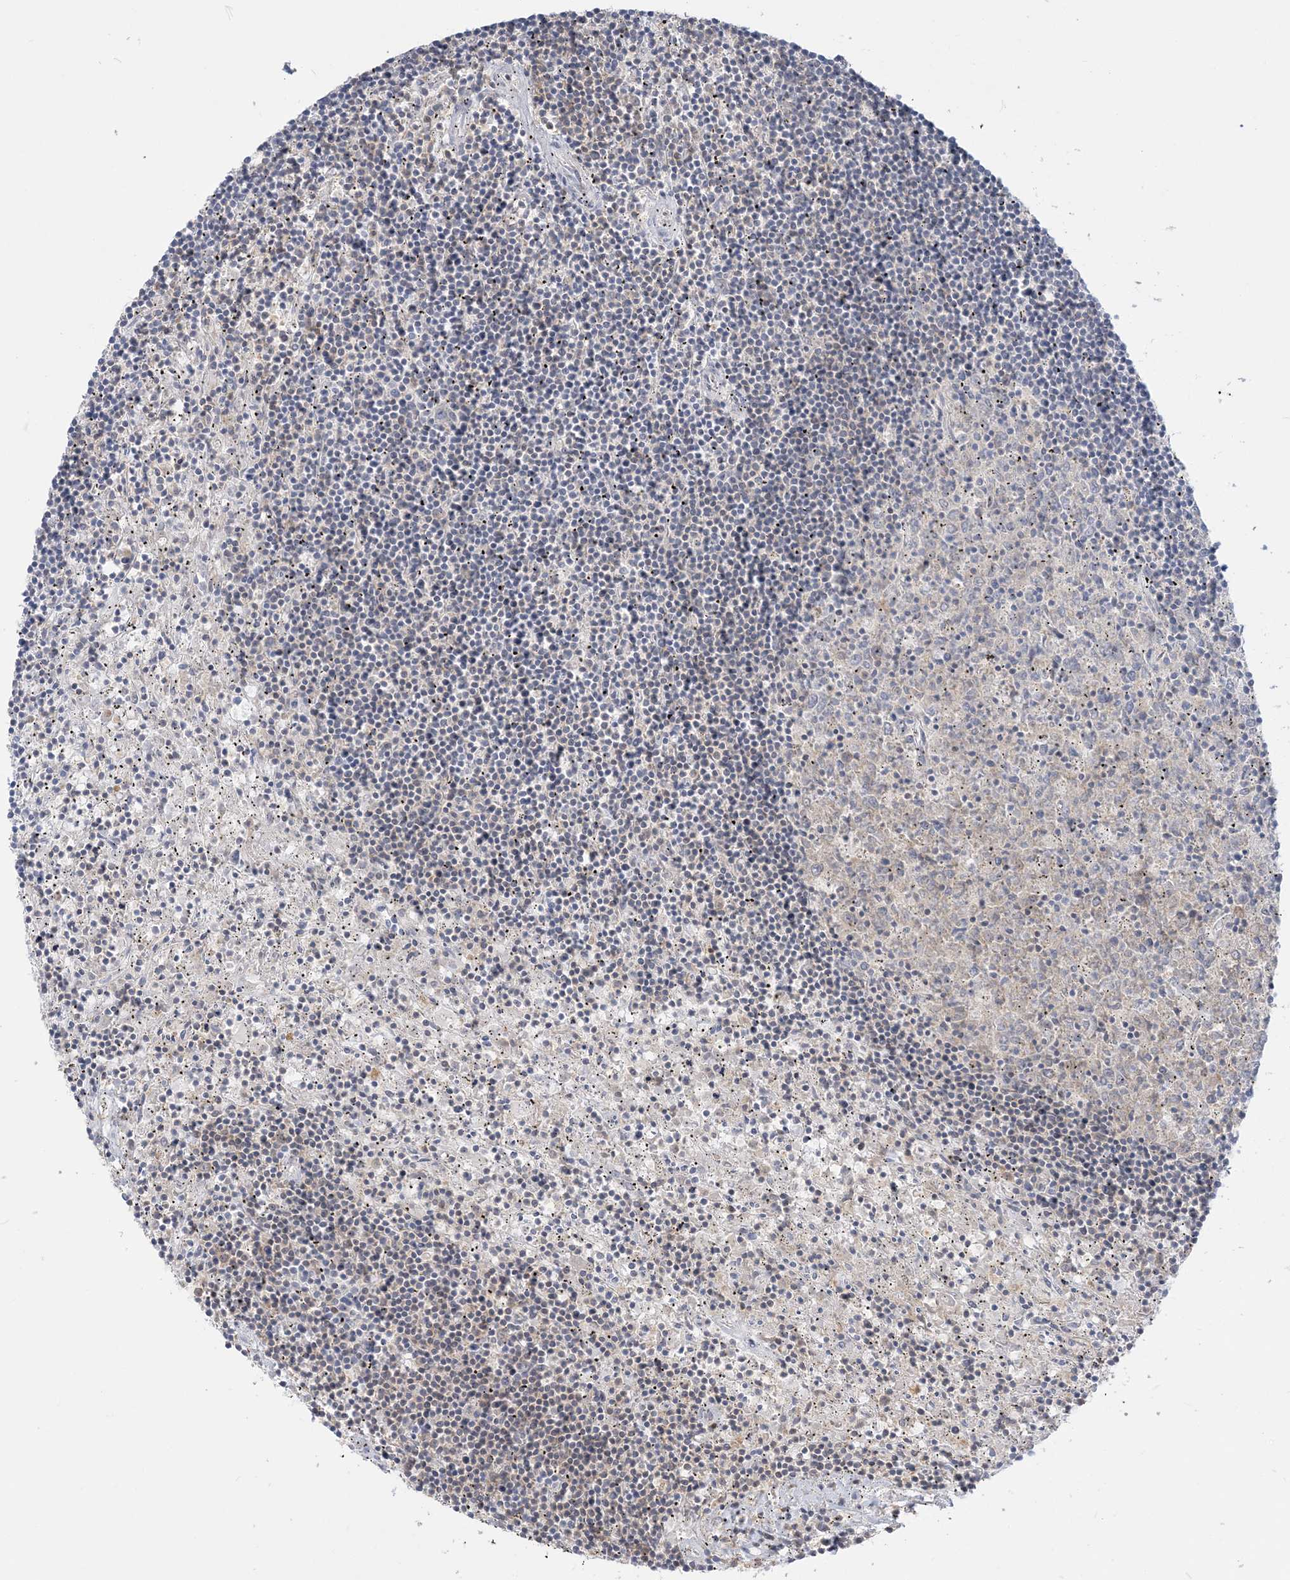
{"staining": {"intensity": "negative", "quantity": "none", "location": "none"}, "tissue": "lymphoma", "cell_type": "Tumor cells", "image_type": "cancer", "snomed": [{"axis": "morphology", "description": "Malignant lymphoma, non-Hodgkin's type, Low grade"}, {"axis": "topography", "description": "Spleen"}], "caption": "High power microscopy photomicrograph of an immunohistochemistry histopathology image of lymphoma, revealing no significant expression in tumor cells.", "gene": "THADA", "patient": {"sex": "male", "age": 76}}